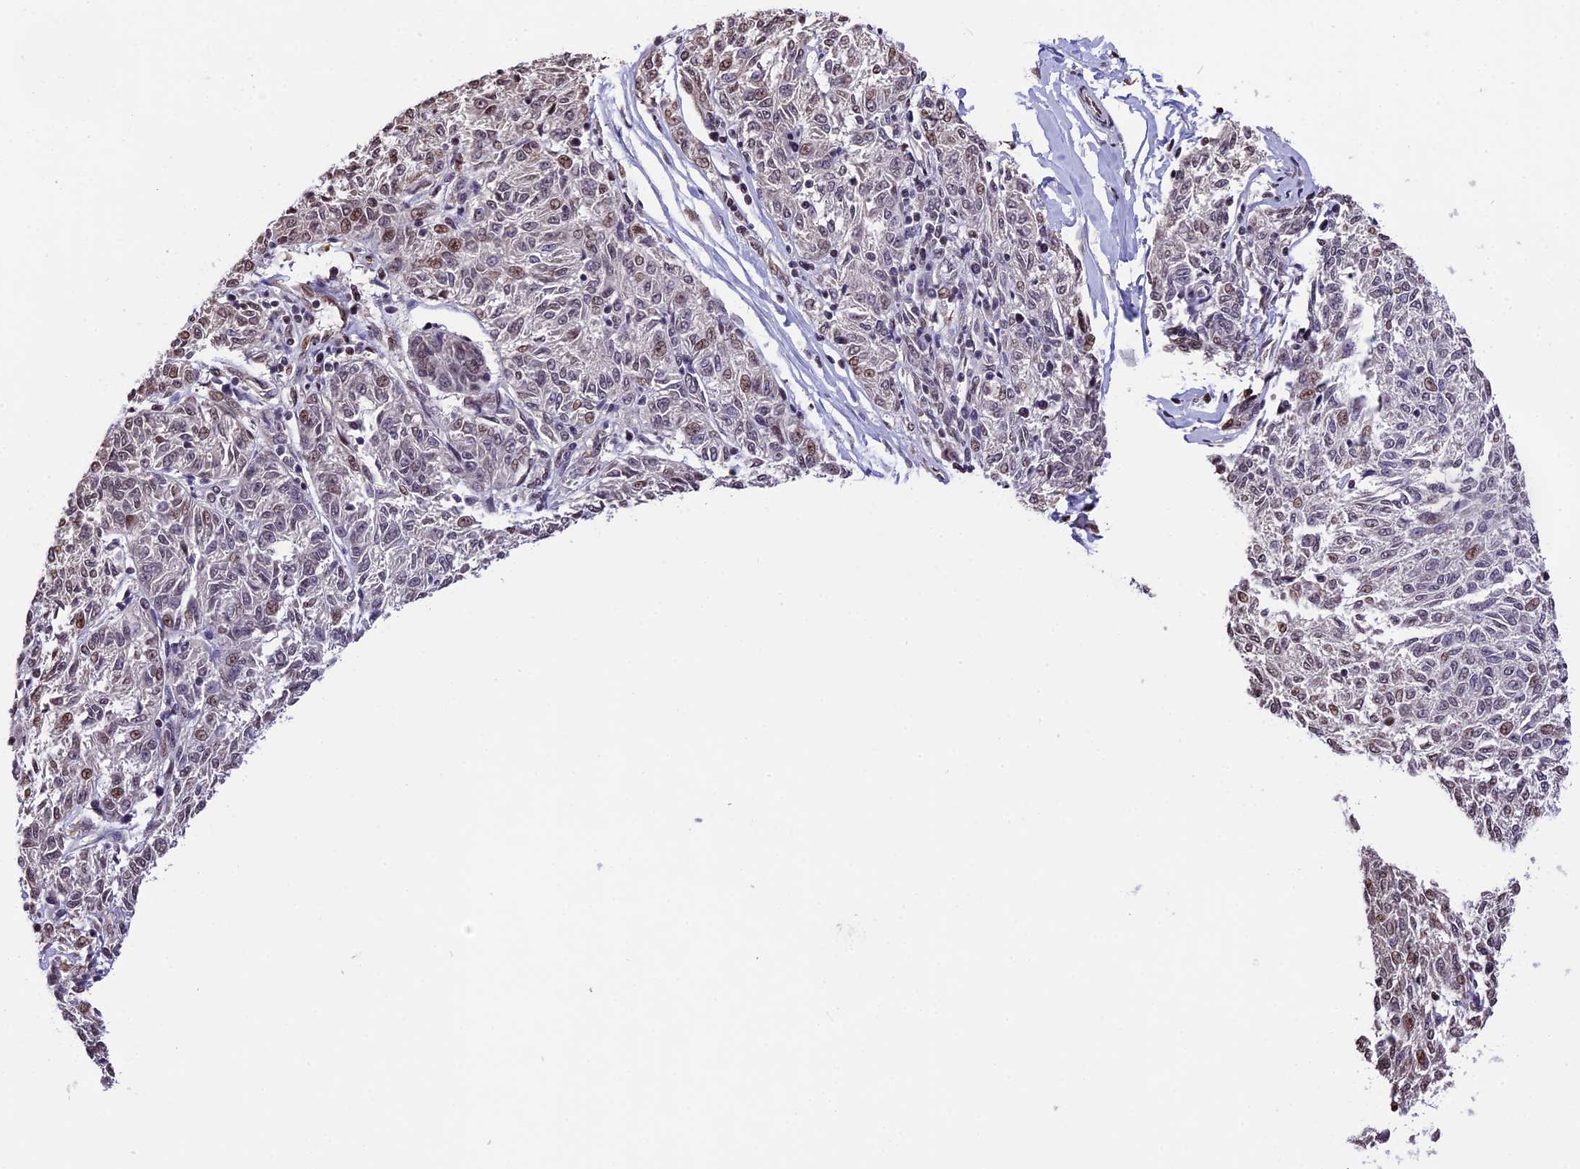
{"staining": {"intensity": "moderate", "quantity": "<25%", "location": "nuclear"}, "tissue": "melanoma", "cell_type": "Tumor cells", "image_type": "cancer", "snomed": [{"axis": "morphology", "description": "Malignant melanoma, NOS"}, {"axis": "topography", "description": "Skin"}], "caption": "A micrograph showing moderate nuclear positivity in about <25% of tumor cells in malignant melanoma, as visualized by brown immunohistochemical staining.", "gene": "POLR3E", "patient": {"sex": "female", "age": 72}}